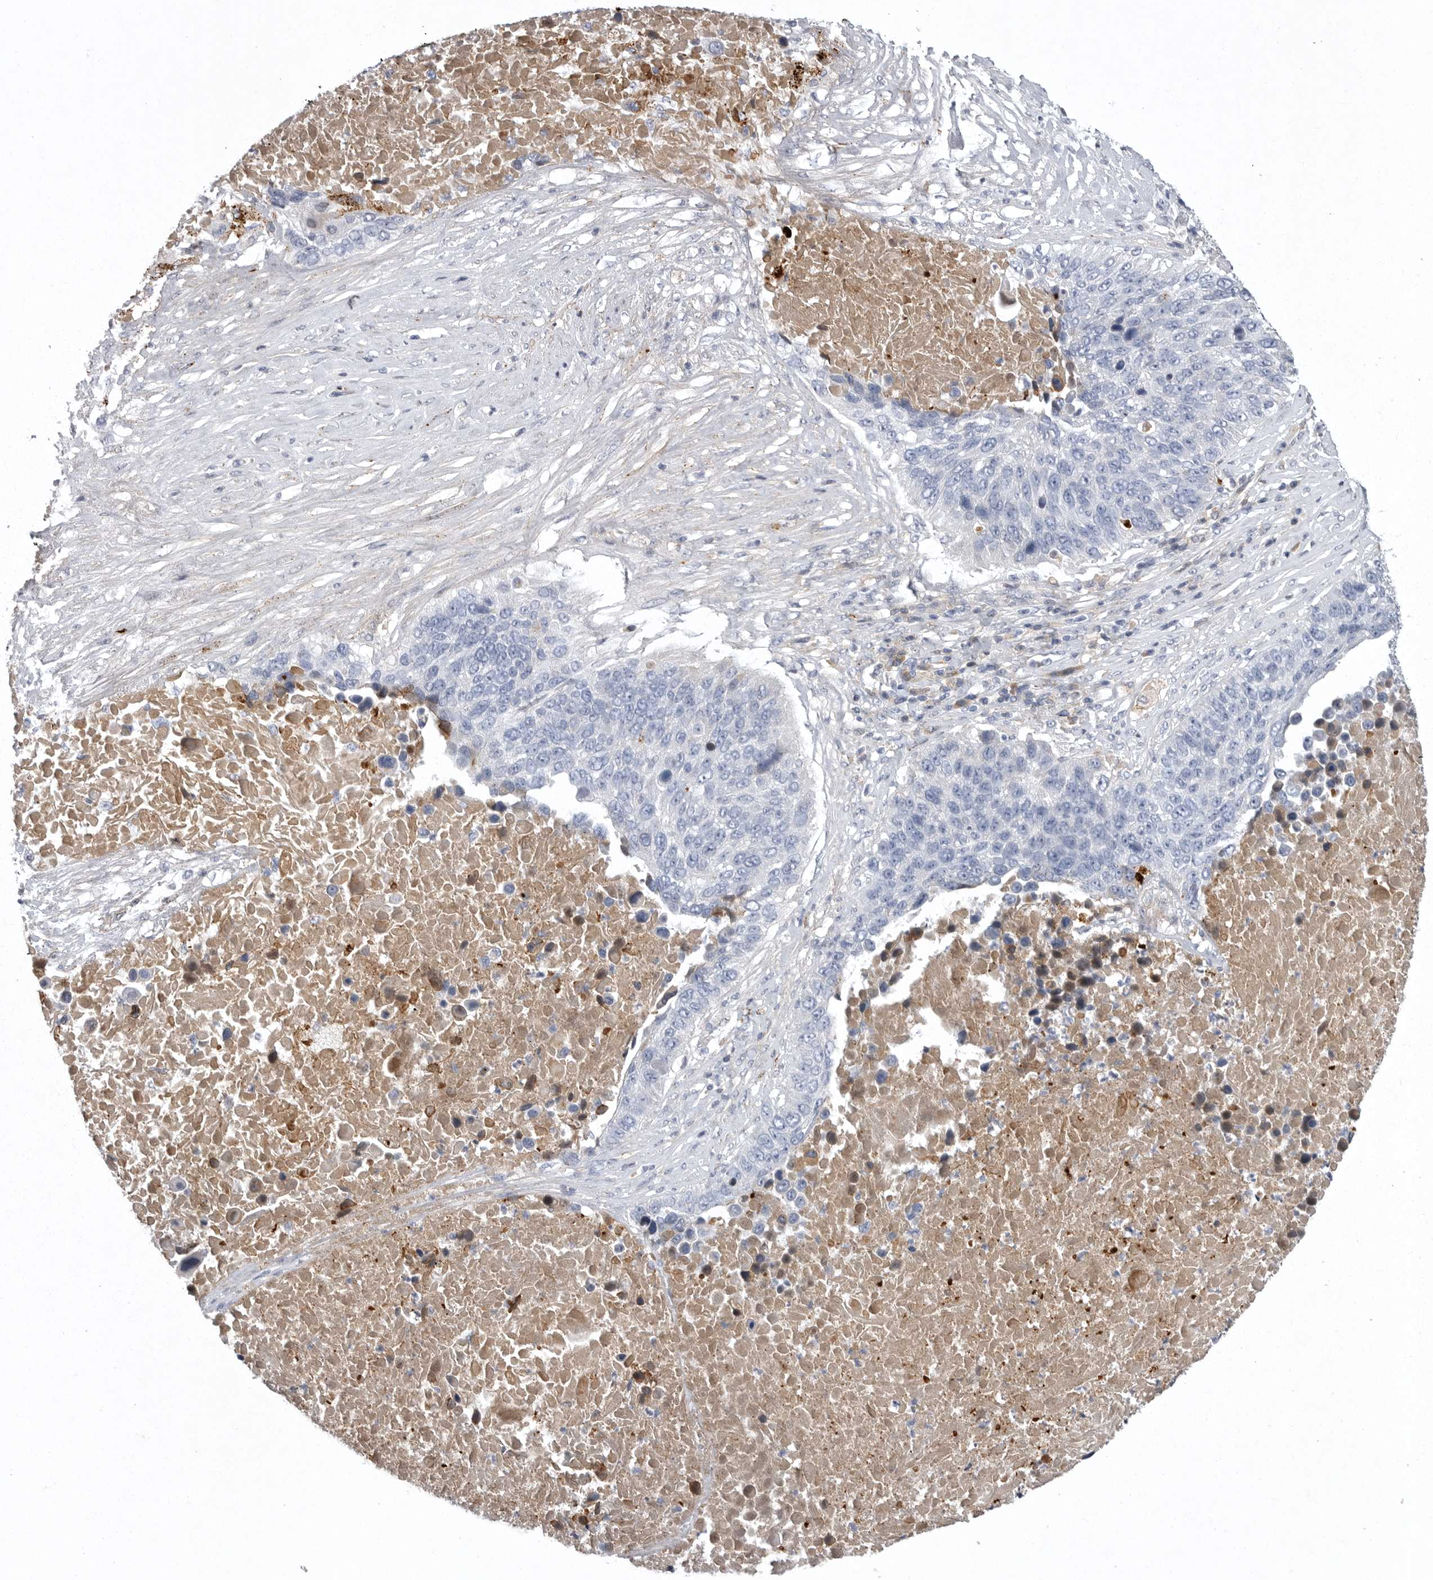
{"staining": {"intensity": "negative", "quantity": "none", "location": "none"}, "tissue": "lung cancer", "cell_type": "Tumor cells", "image_type": "cancer", "snomed": [{"axis": "morphology", "description": "Squamous cell carcinoma, NOS"}, {"axis": "topography", "description": "Lung"}], "caption": "DAB (3,3'-diaminobenzidine) immunohistochemical staining of human squamous cell carcinoma (lung) shows no significant staining in tumor cells.", "gene": "CRP", "patient": {"sex": "male", "age": 66}}